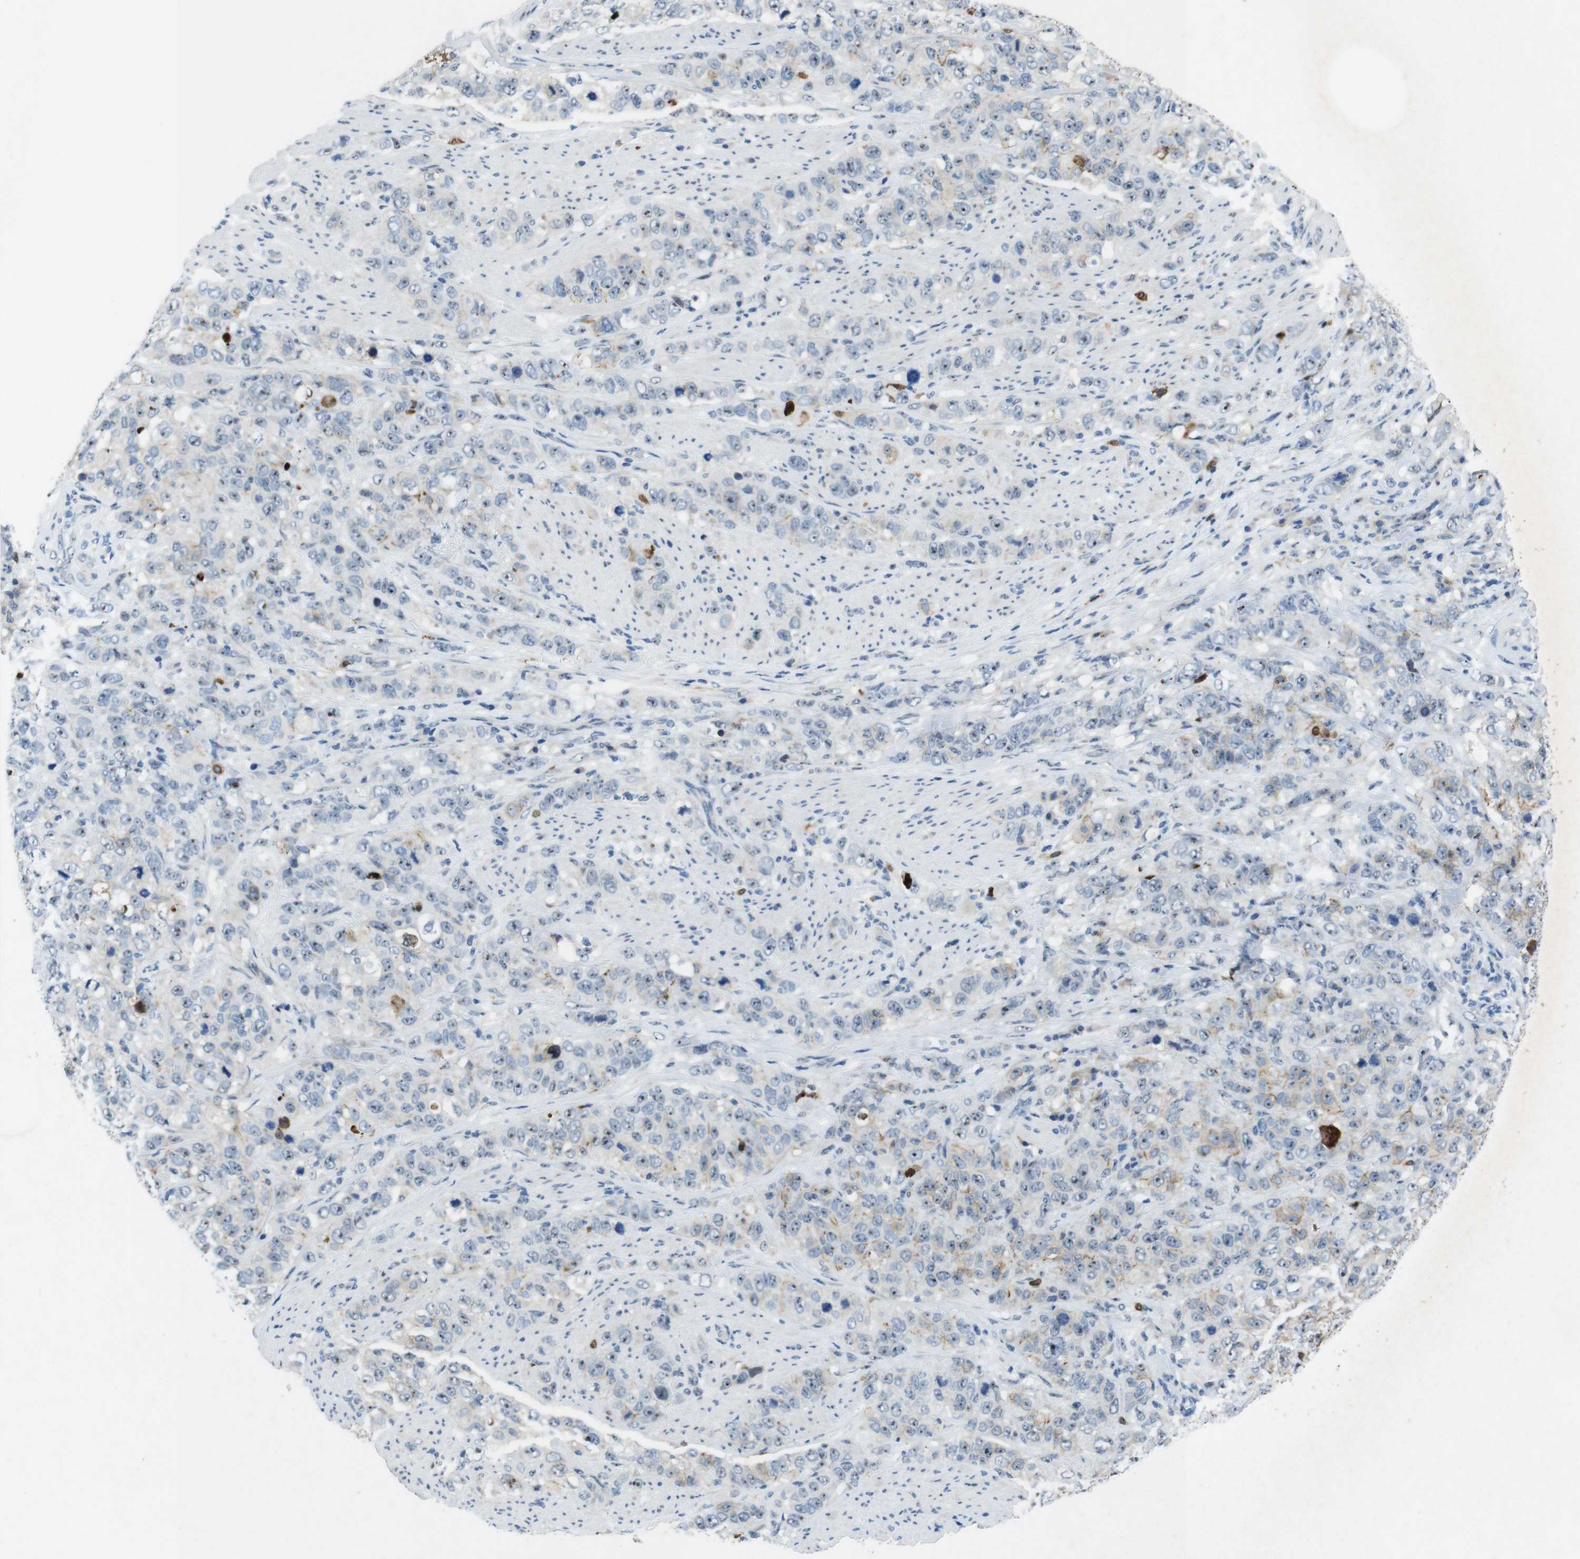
{"staining": {"intensity": "negative", "quantity": "none", "location": "none"}, "tissue": "stomach cancer", "cell_type": "Tumor cells", "image_type": "cancer", "snomed": [{"axis": "morphology", "description": "Adenocarcinoma, NOS"}, {"axis": "topography", "description": "Stomach"}], "caption": "Tumor cells are negative for brown protein staining in stomach cancer. (DAB (3,3'-diaminobenzidine) immunohistochemistry (IHC) visualized using brightfield microscopy, high magnification).", "gene": "TJP3", "patient": {"sex": "male", "age": 48}}